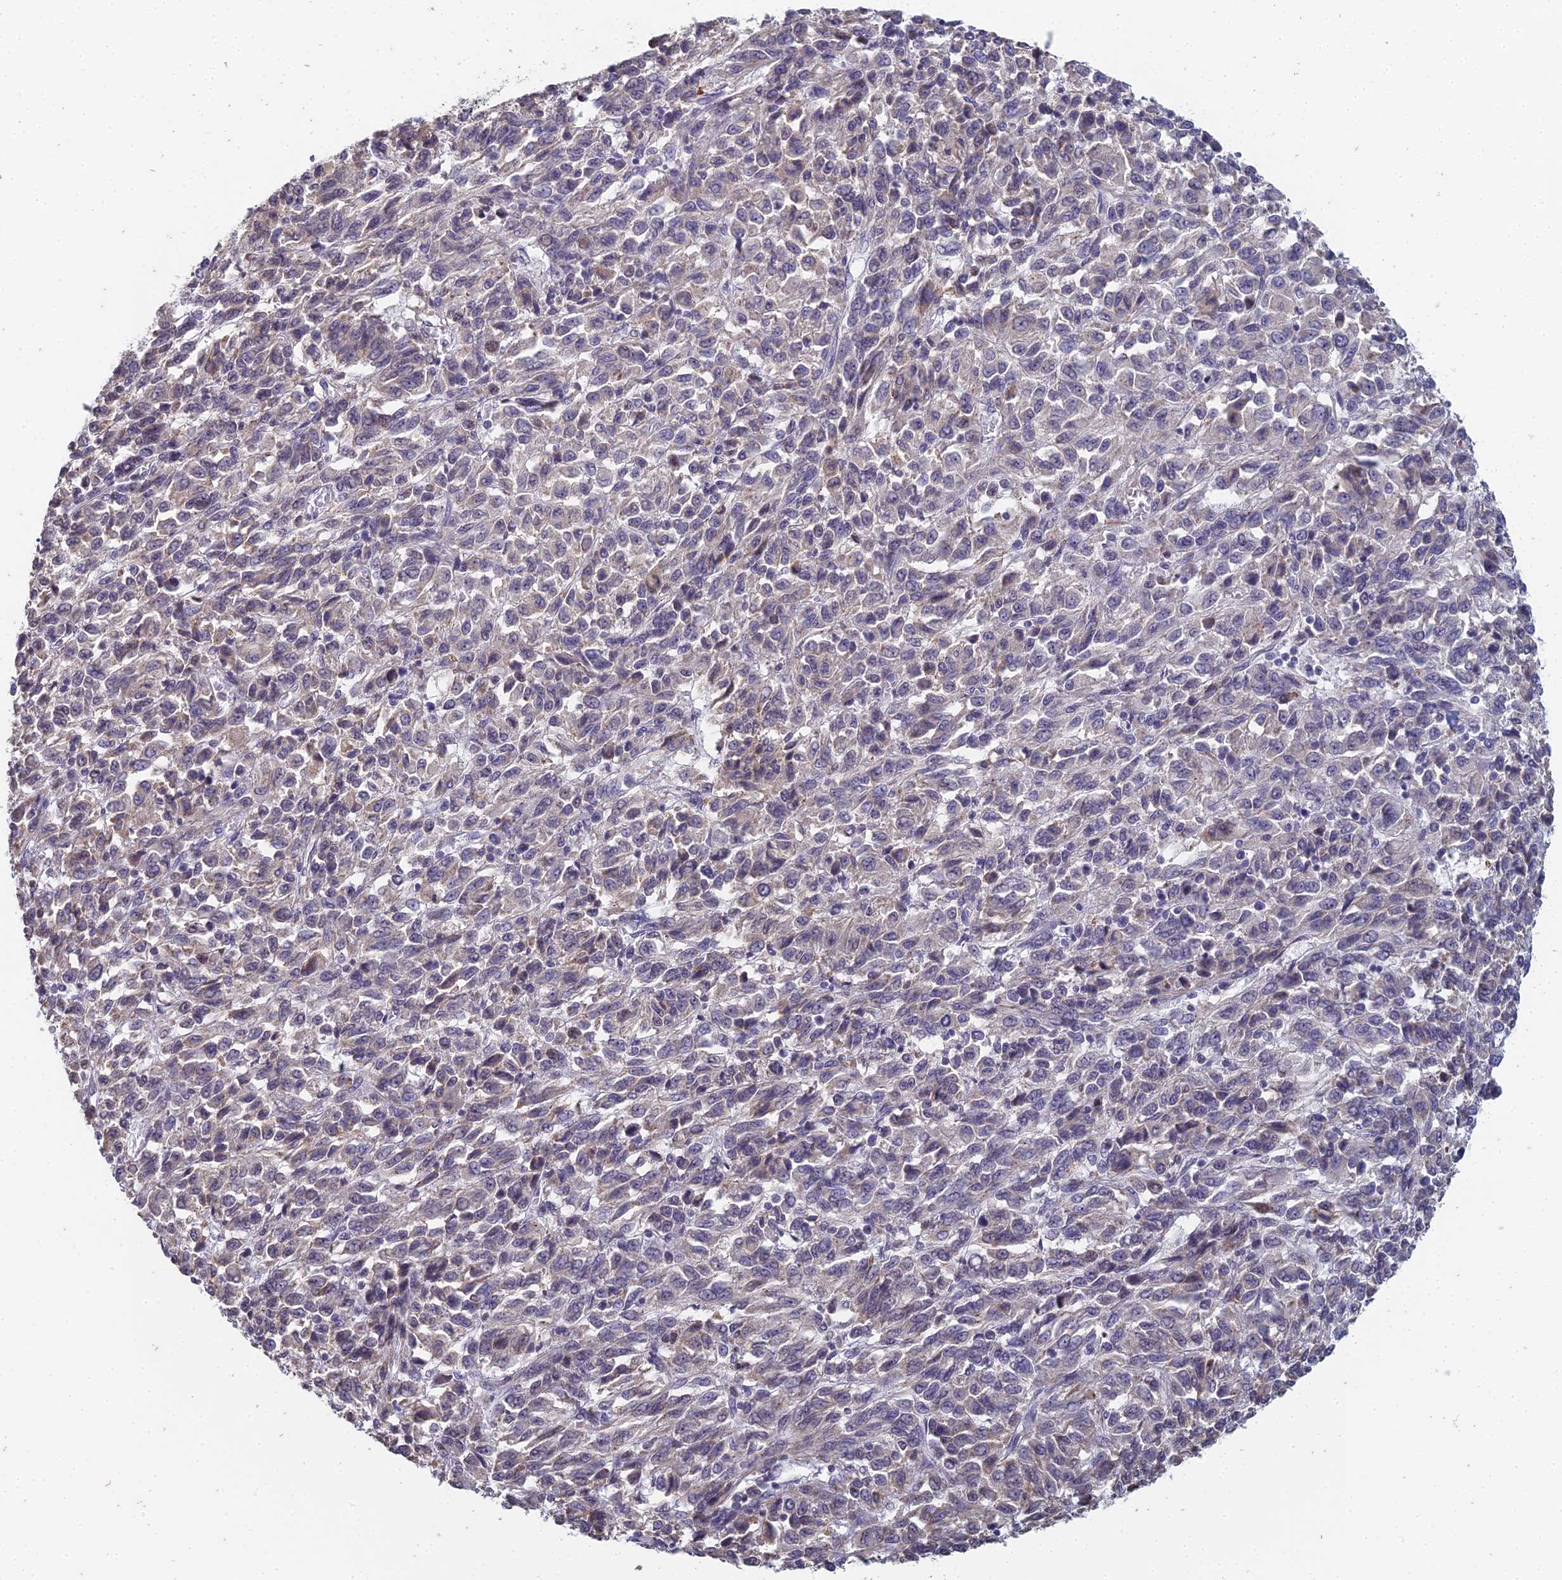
{"staining": {"intensity": "weak", "quantity": "<25%", "location": "cytoplasmic/membranous"}, "tissue": "melanoma", "cell_type": "Tumor cells", "image_type": "cancer", "snomed": [{"axis": "morphology", "description": "Malignant melanoma, Metastatic site"}, {"axis": "topography", "description": "Lung"}], "caption": "Tumor cells show no significant protein expression in malignant melanoma (metastatic site). (DAB (3,3'-diaminobenzidine) IHC visualized using brightfield microscopy, high magnification).", "gene": "PRR22", "patient": {"sex": "male", "age": 64}}